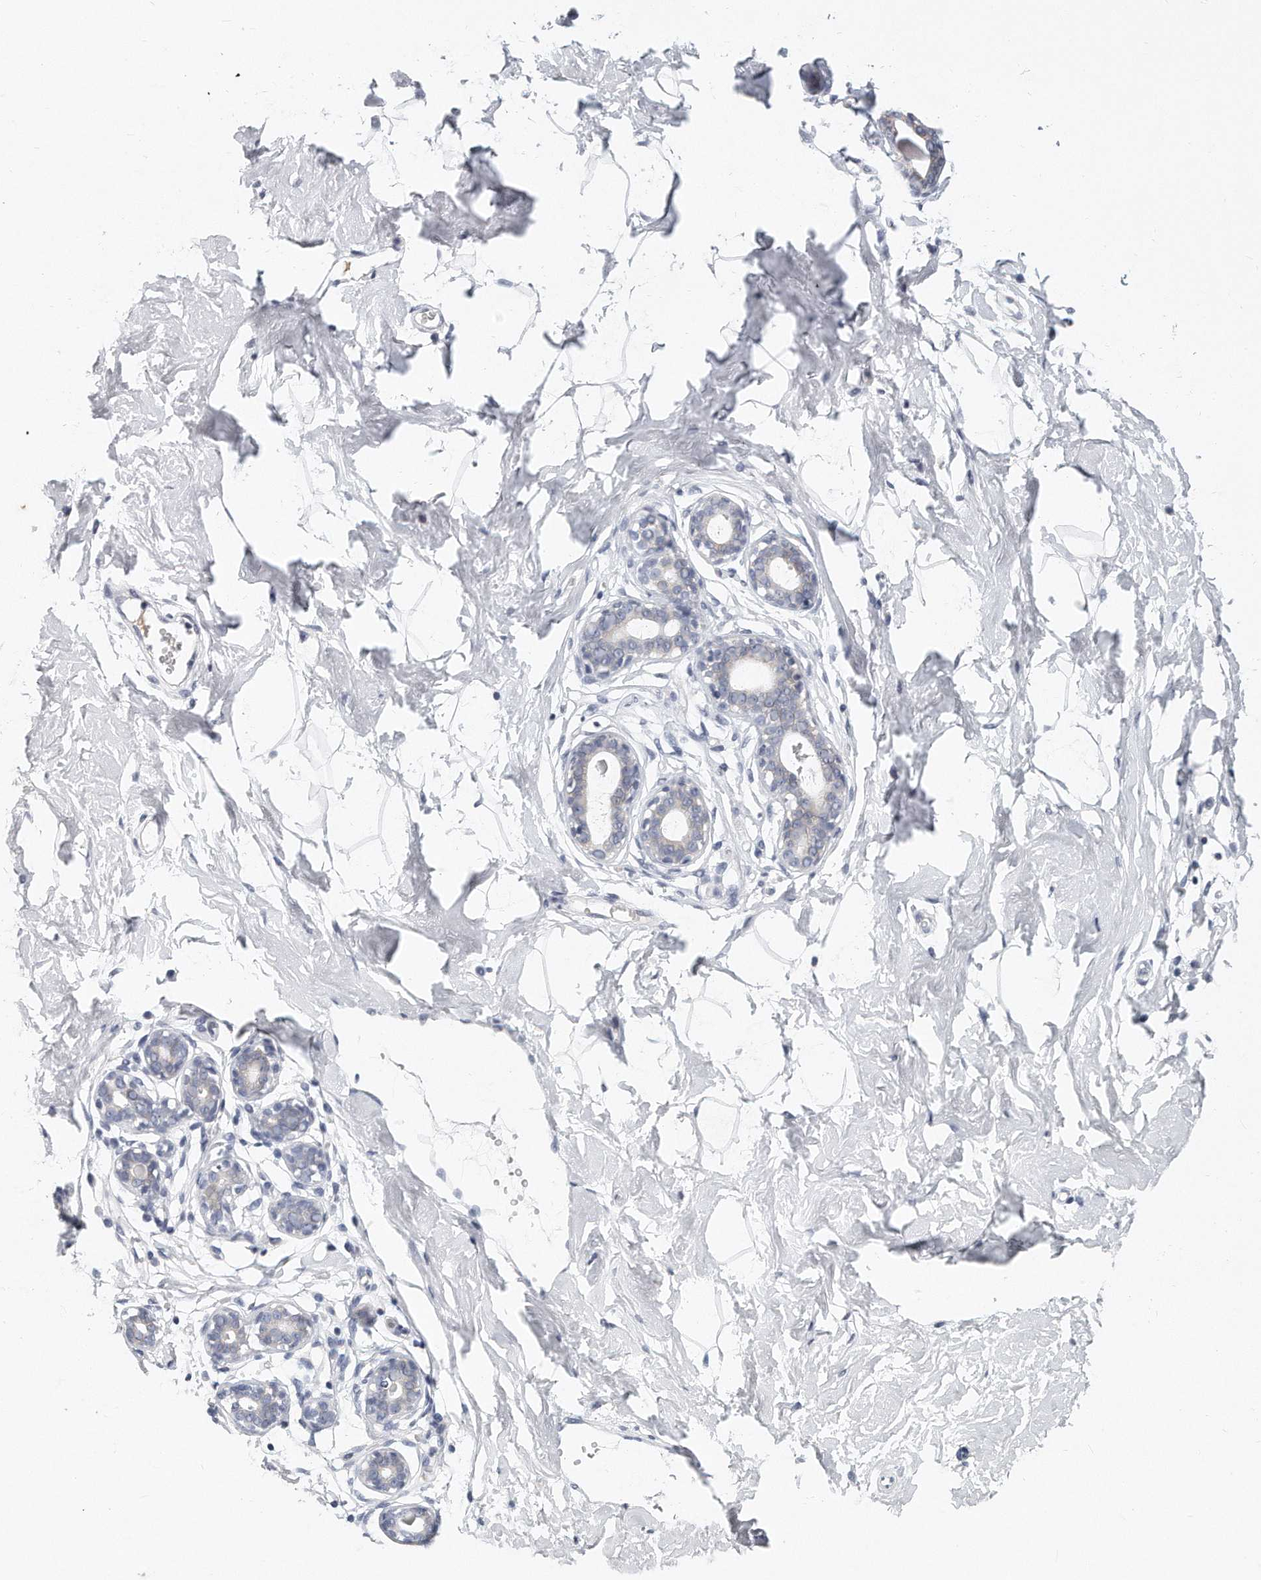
{"staining": {"intensity": "negative", "quantity": "none", "location": "none"}, "tissue": "breast", "cell_type": "Adipocytes", "image_type": "normal", "snomed": [{"axis": "morphology", "description": "Normal tissue, NOS"}, {"axis": "morphology", "description": "Adenoma, NOS"}, {"axis": "topography", "description": "Breast"}], "caption": "A histopathology image of breast stained for a protein reveals no brown staining in adipocytes.", "gene": "PLEKHA6", "patient": {"sex": "female", "age": 23}}